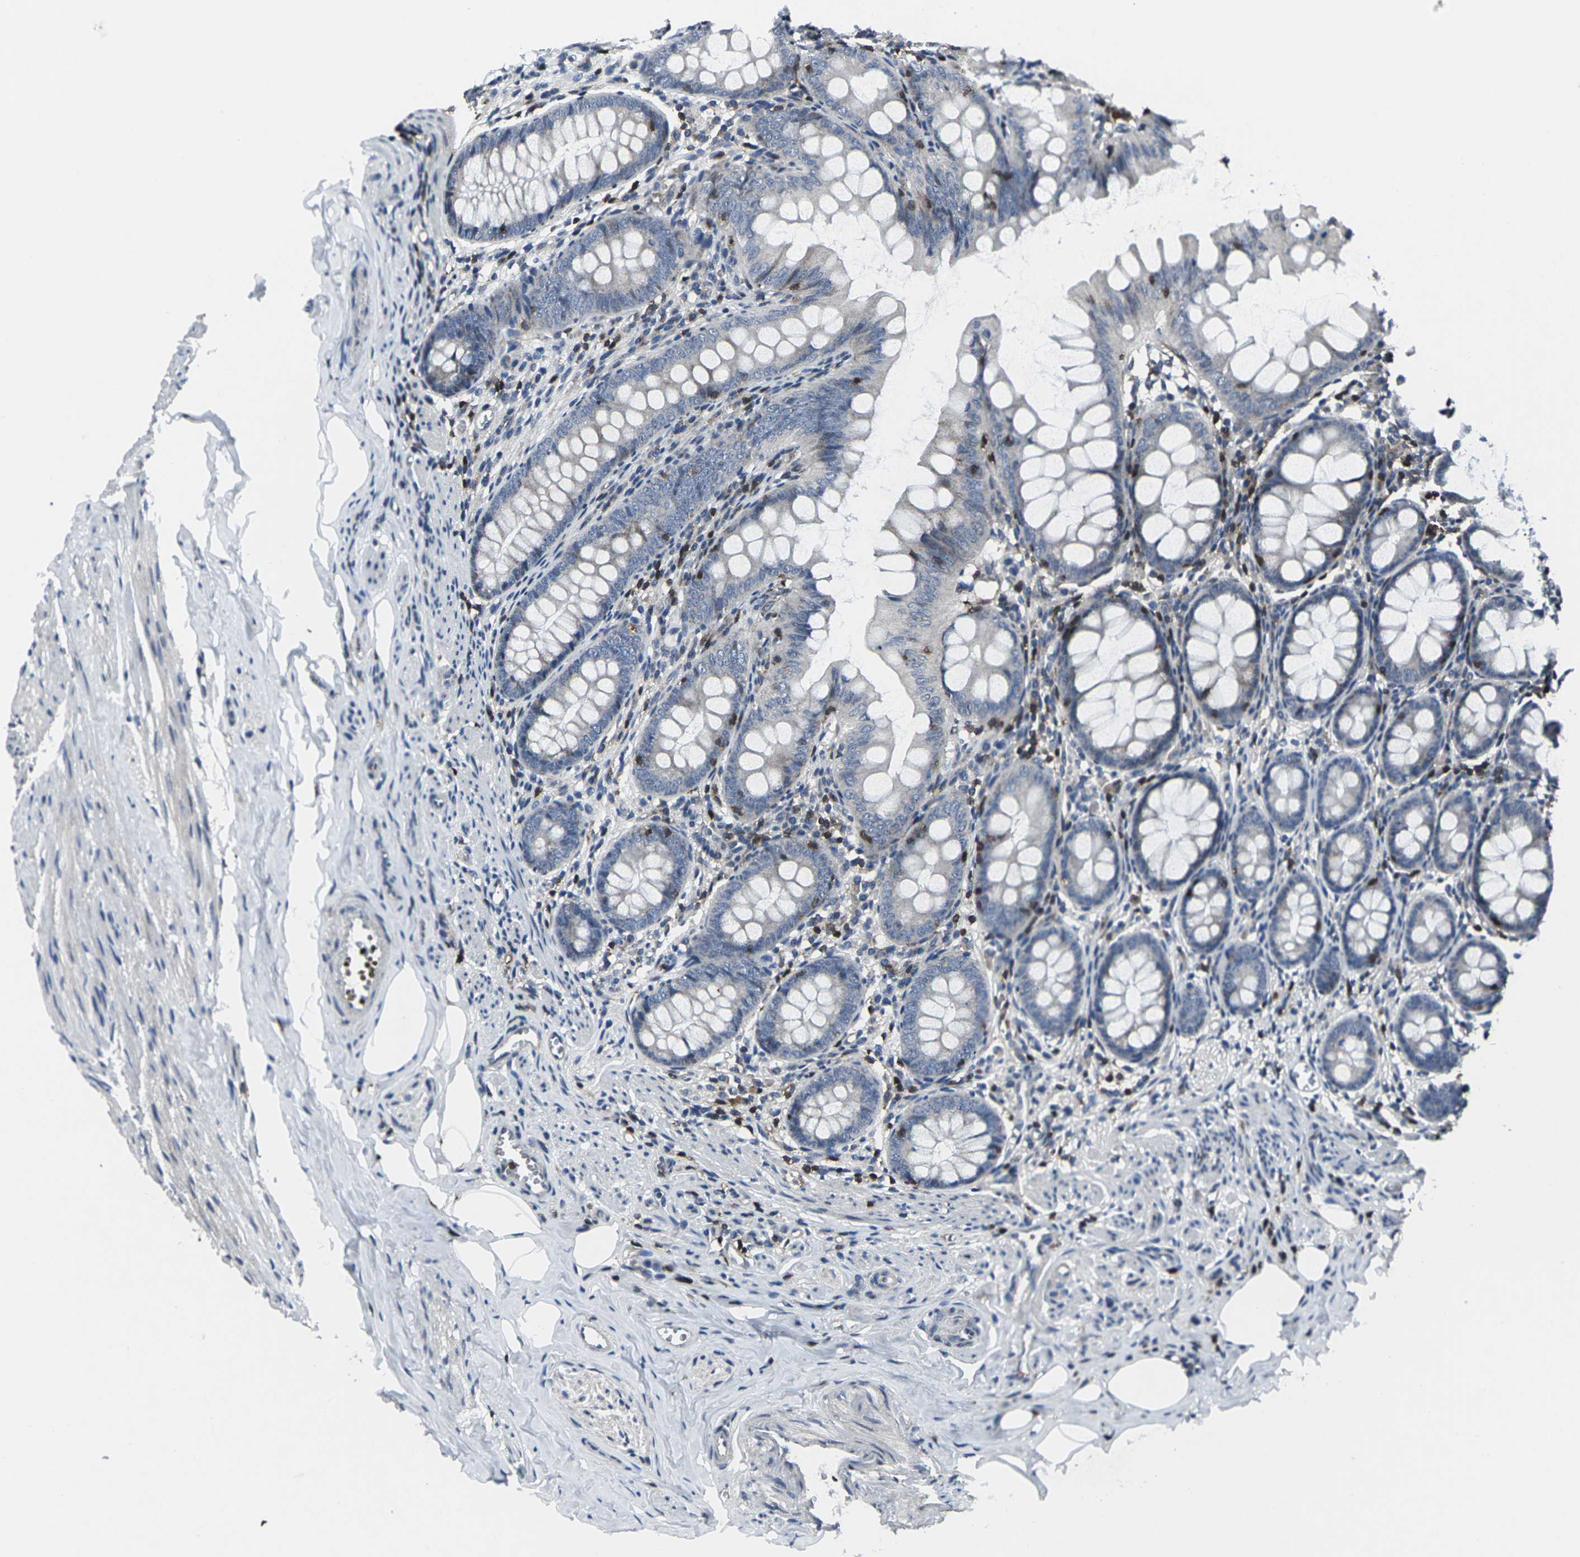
{"staining": {"intensity": "weak", "quantity": "<25%", "location": "cytoplasmic/membranous"}, "tissue": "appendix", "cell_type": "Glandular cells", "image_type": "normal", "snomed": [{"axis": "morphology", "description": "Normal tissue, NOS"}, {"axis": "topography", "description": "Appendix"}], "caption": "The immunohistochemistry histopathology image has no significant positivity in glandular cells of appendix. (Immunohistochemistry (ihc), brightfield microscopy, high magnification).", "gene": "STAT4", "patient": {"sex": "female", "age": 77}}